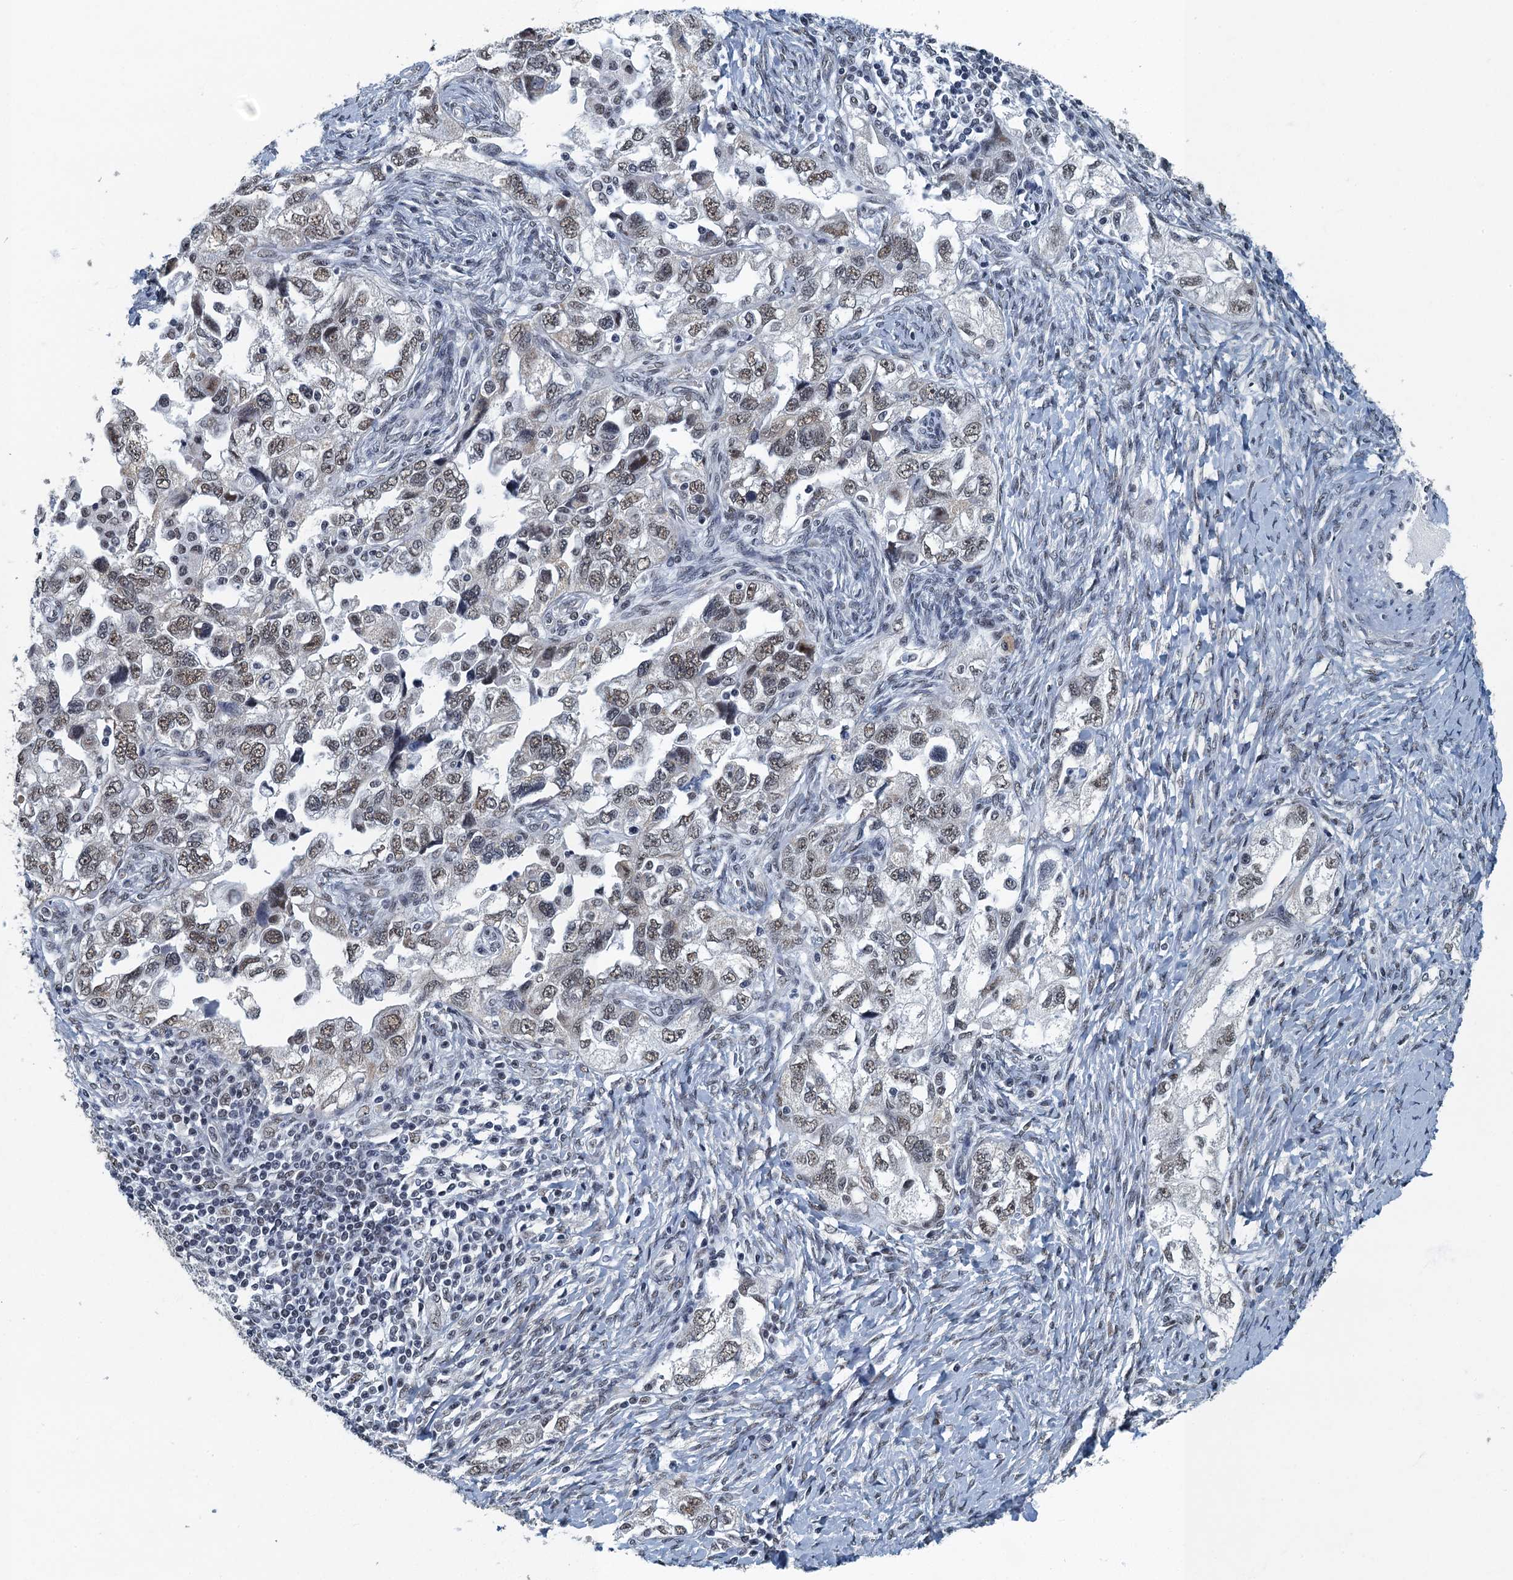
{"staining": {"intensity": "moderate", "quantity": ">75%", "location": "nuclear"}, "tissue": "ovarian cancer", "cell_type": "Tumor cells", "image_type": "cancer", "snomed": [{"axis": "morphology", "description": "Carcinoma, NOS"}, {"axis": "morphology", "description": "Cystadenocarcinoma, serous, NOS"}, {"axis": "topography", "description": "Ovary"}], "caption": "Protein positivity by immunohistochemistry reveals moderate nuclear staining in about >75% of tumor cells in ovarian cancer (serous cystadenocarcinoma).", "gene": "GADL1", "patient": {"sex": "female", "age": 69}}